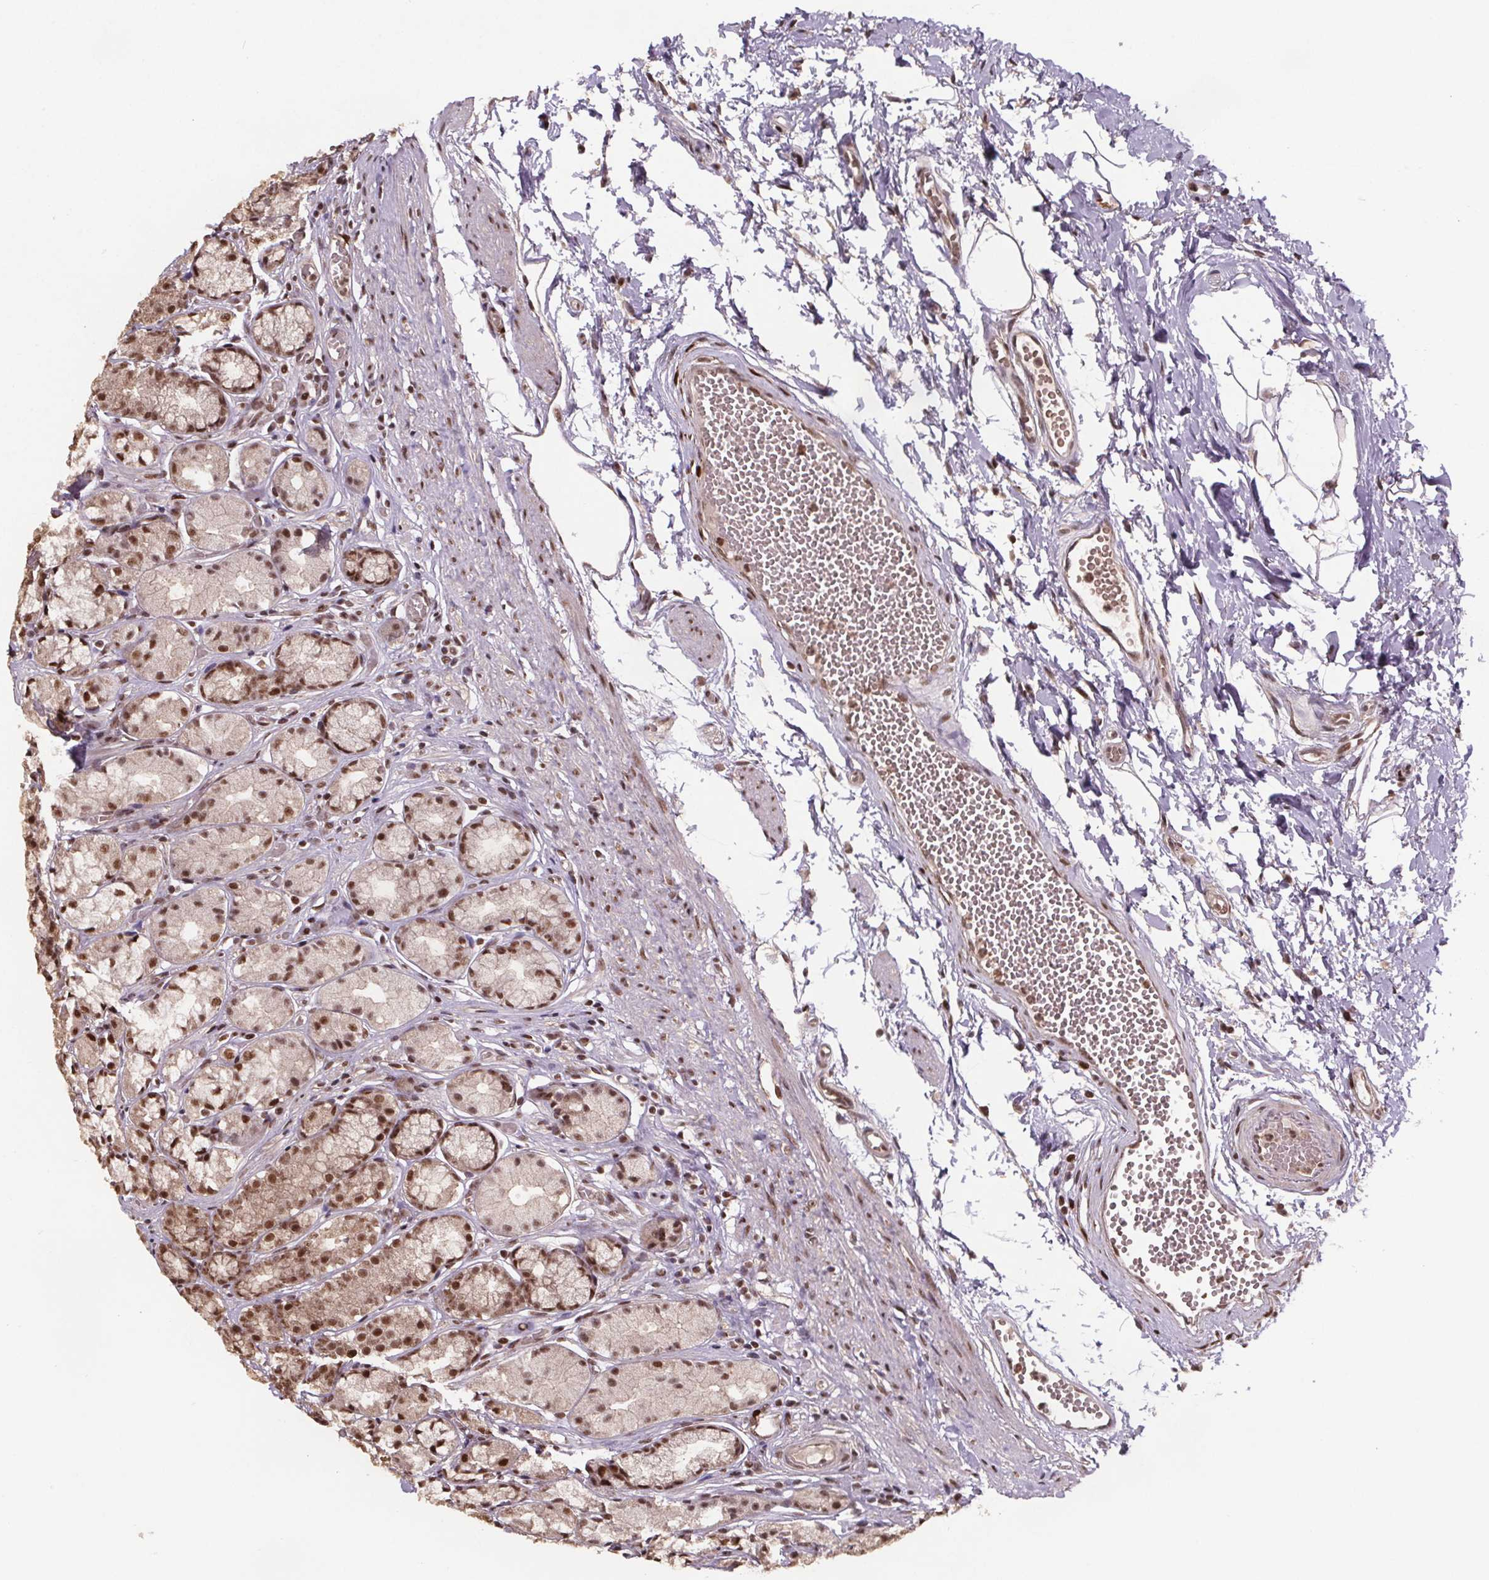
{"staining": {"intensity": "moderate", "quantity": ">75%", "location": "nuclear"}, "tissue": "stomach", "cell_type": "Glandular cells", "image_type": "normal", "snomed": [{"axis": "morphology", "description": "Normal tissue, NOS"}, {"axis": "topography", "description": "Stomach"}], "caption": "Brown immunohistochemical staining in normal human stomach demonstrates moderate nuclear staining in about >75% of glandular cells. The staining was performed using DAB to visualize the protein expression in brown, while the nuclei were stained in blue with hematoxylin (Magnification: 20x).", "gene": "JARID2", "patient": {"sex": "male", "age": 70}}